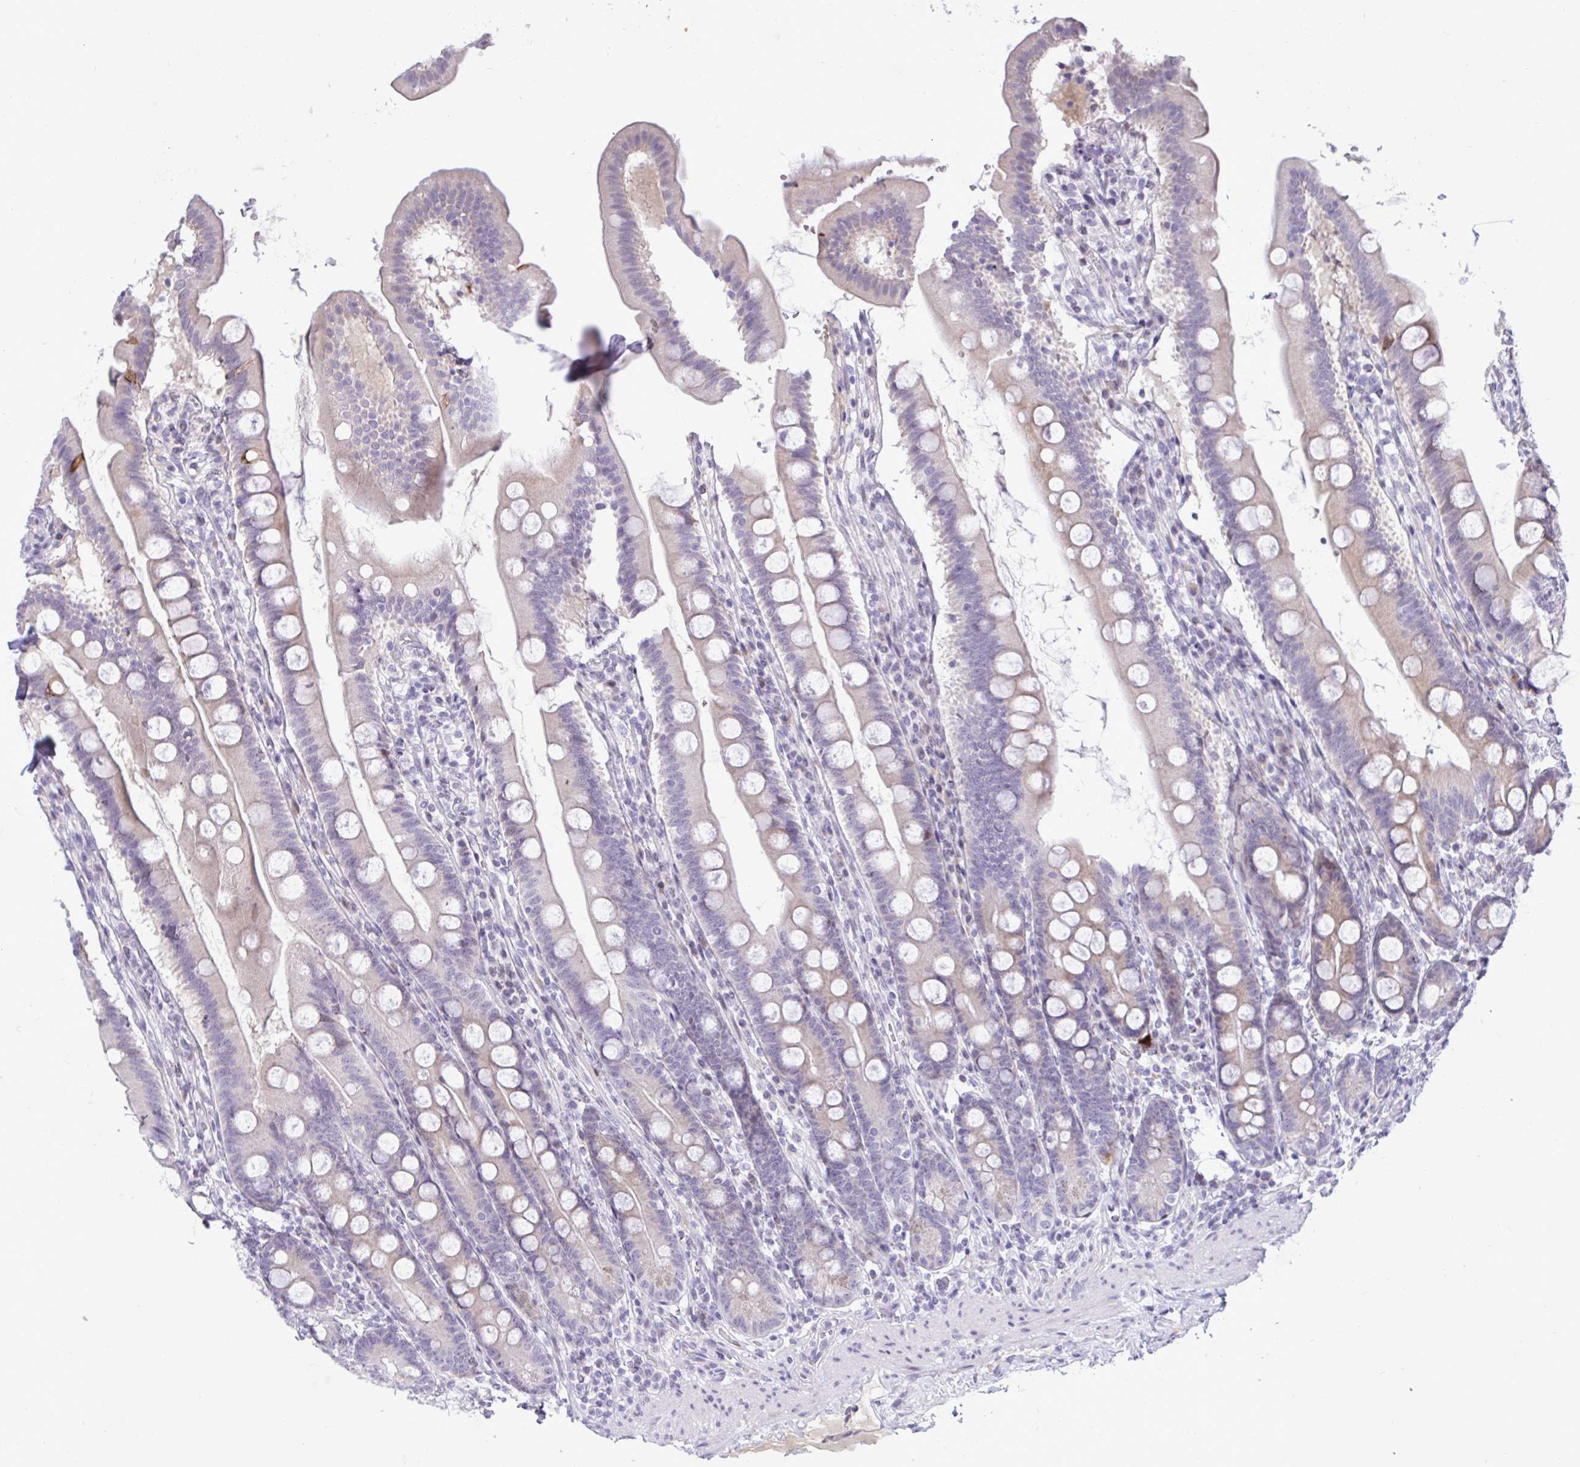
{"staining": {"intensity": "moderate", "quantity": "25%-75%", "location": "cytoplasmic/membranous"}, "tissue": "duodenum", "cell_type": "Glandular cells", "image_type": "normal", "snomed": [{"axis": "morphology", "description": "Normal tissue, NOS"}, {"axis": "topography", "description": "Duodenum"}], "caption": "DAB immunohistochemical staining of benign duodenum demonstrates moderate cytoplasmic/membranous protein positivity in approximately 25%-75% of glandular cells. (DAB = brown stain, brightfield microscopy at high magnification).", "gene": "EPOP", "patient": {"sex": "female", "age": 67}}